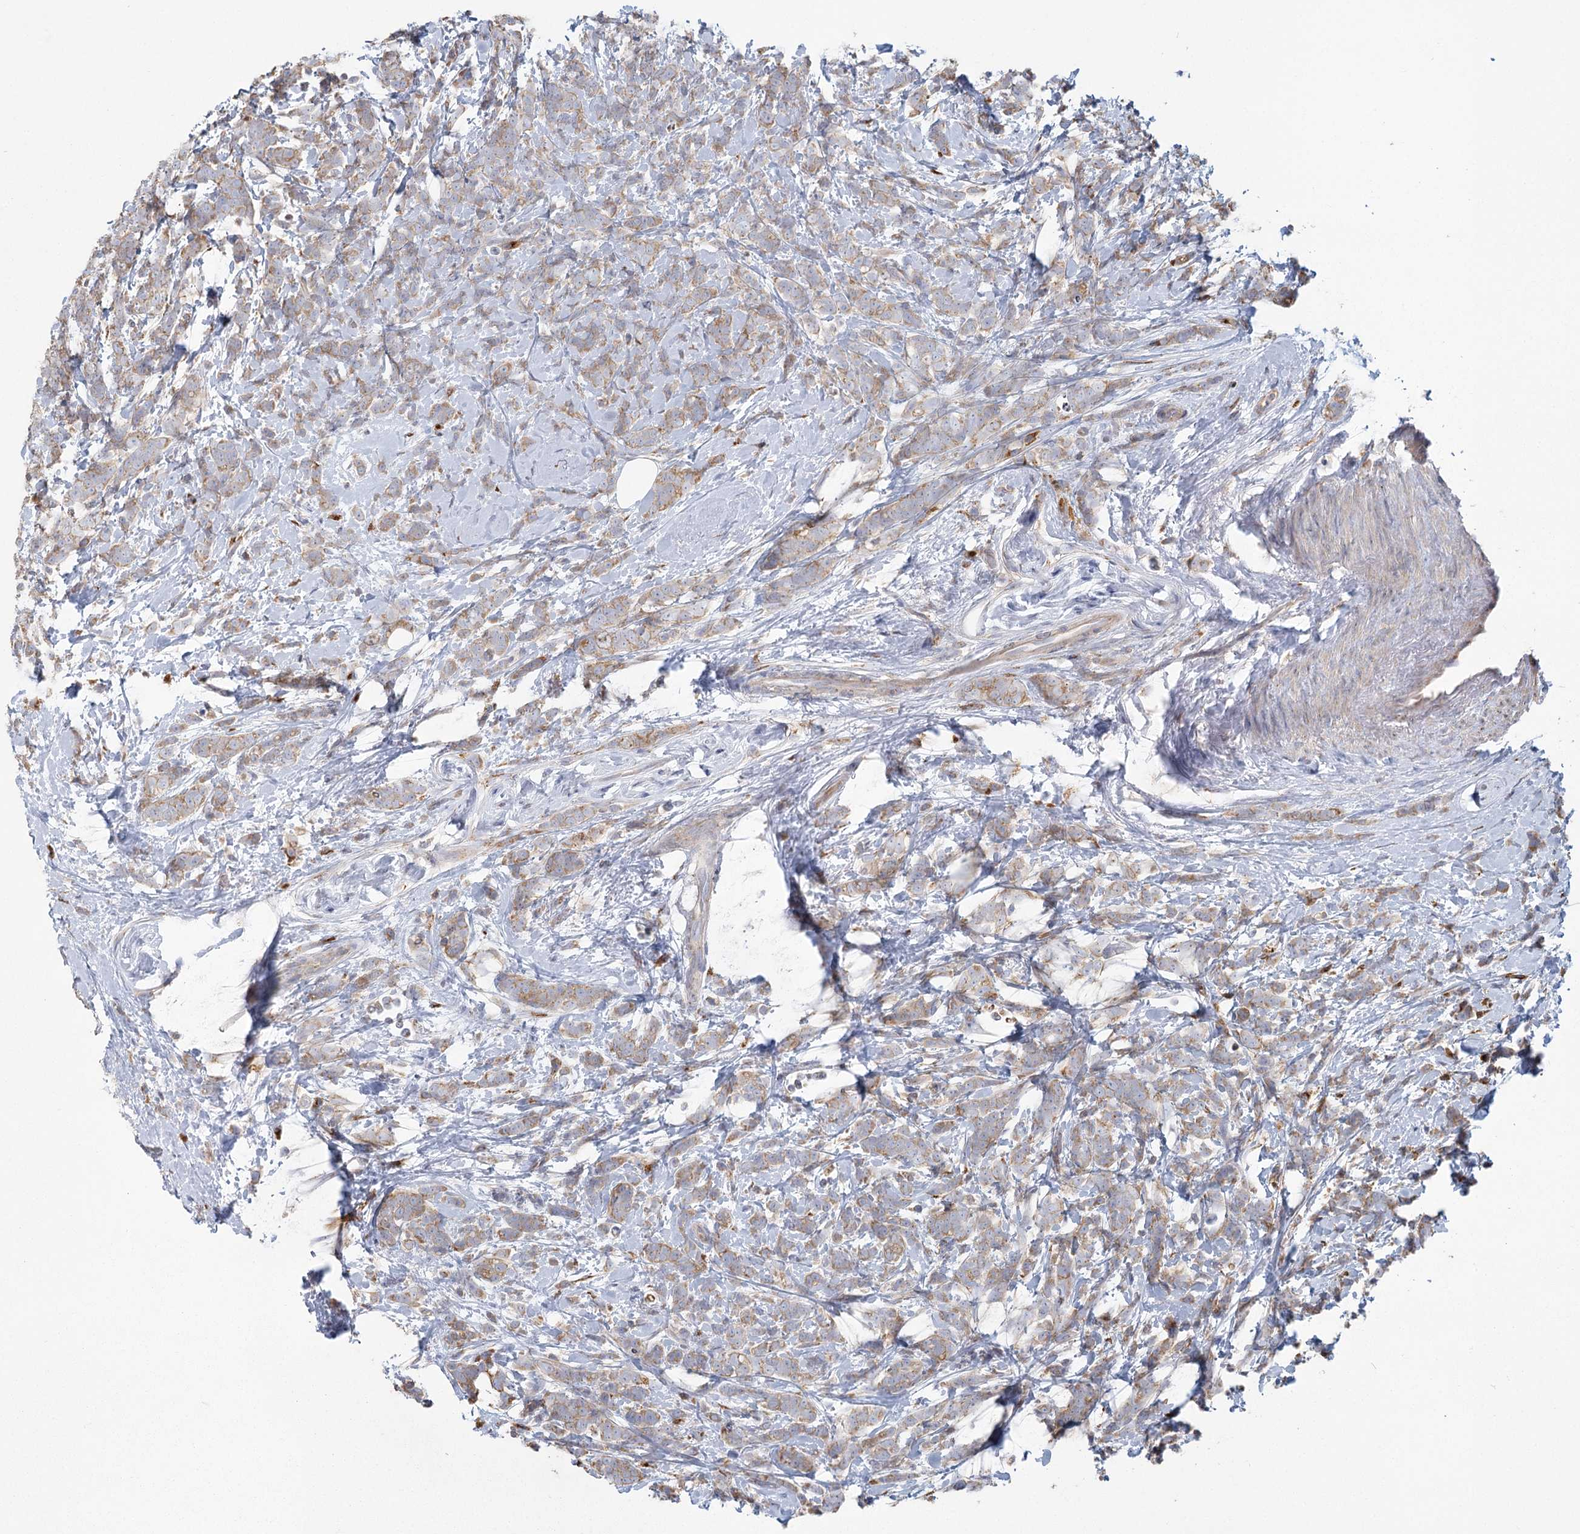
{"staining": {"intensity": "moderate", "quantity": ">75%", "location": "cytoplasmic/membranous"}, "tissue": "breast cancer", "cell_type": "Tumor cells", "image_type": "cancer", "snomed": [{"axis": "morphology", "description": "Lobular carcinoma"}, {"axis": "topography", "description": "Breast"}], "caption": "A brown stain highlights moderate cytoplasmic/membranous expression of a protein in human lobular carcinoma (breast) tumor cells.", "gene": "CNTLN", "patient": {"sex": "female", "age": 58}}